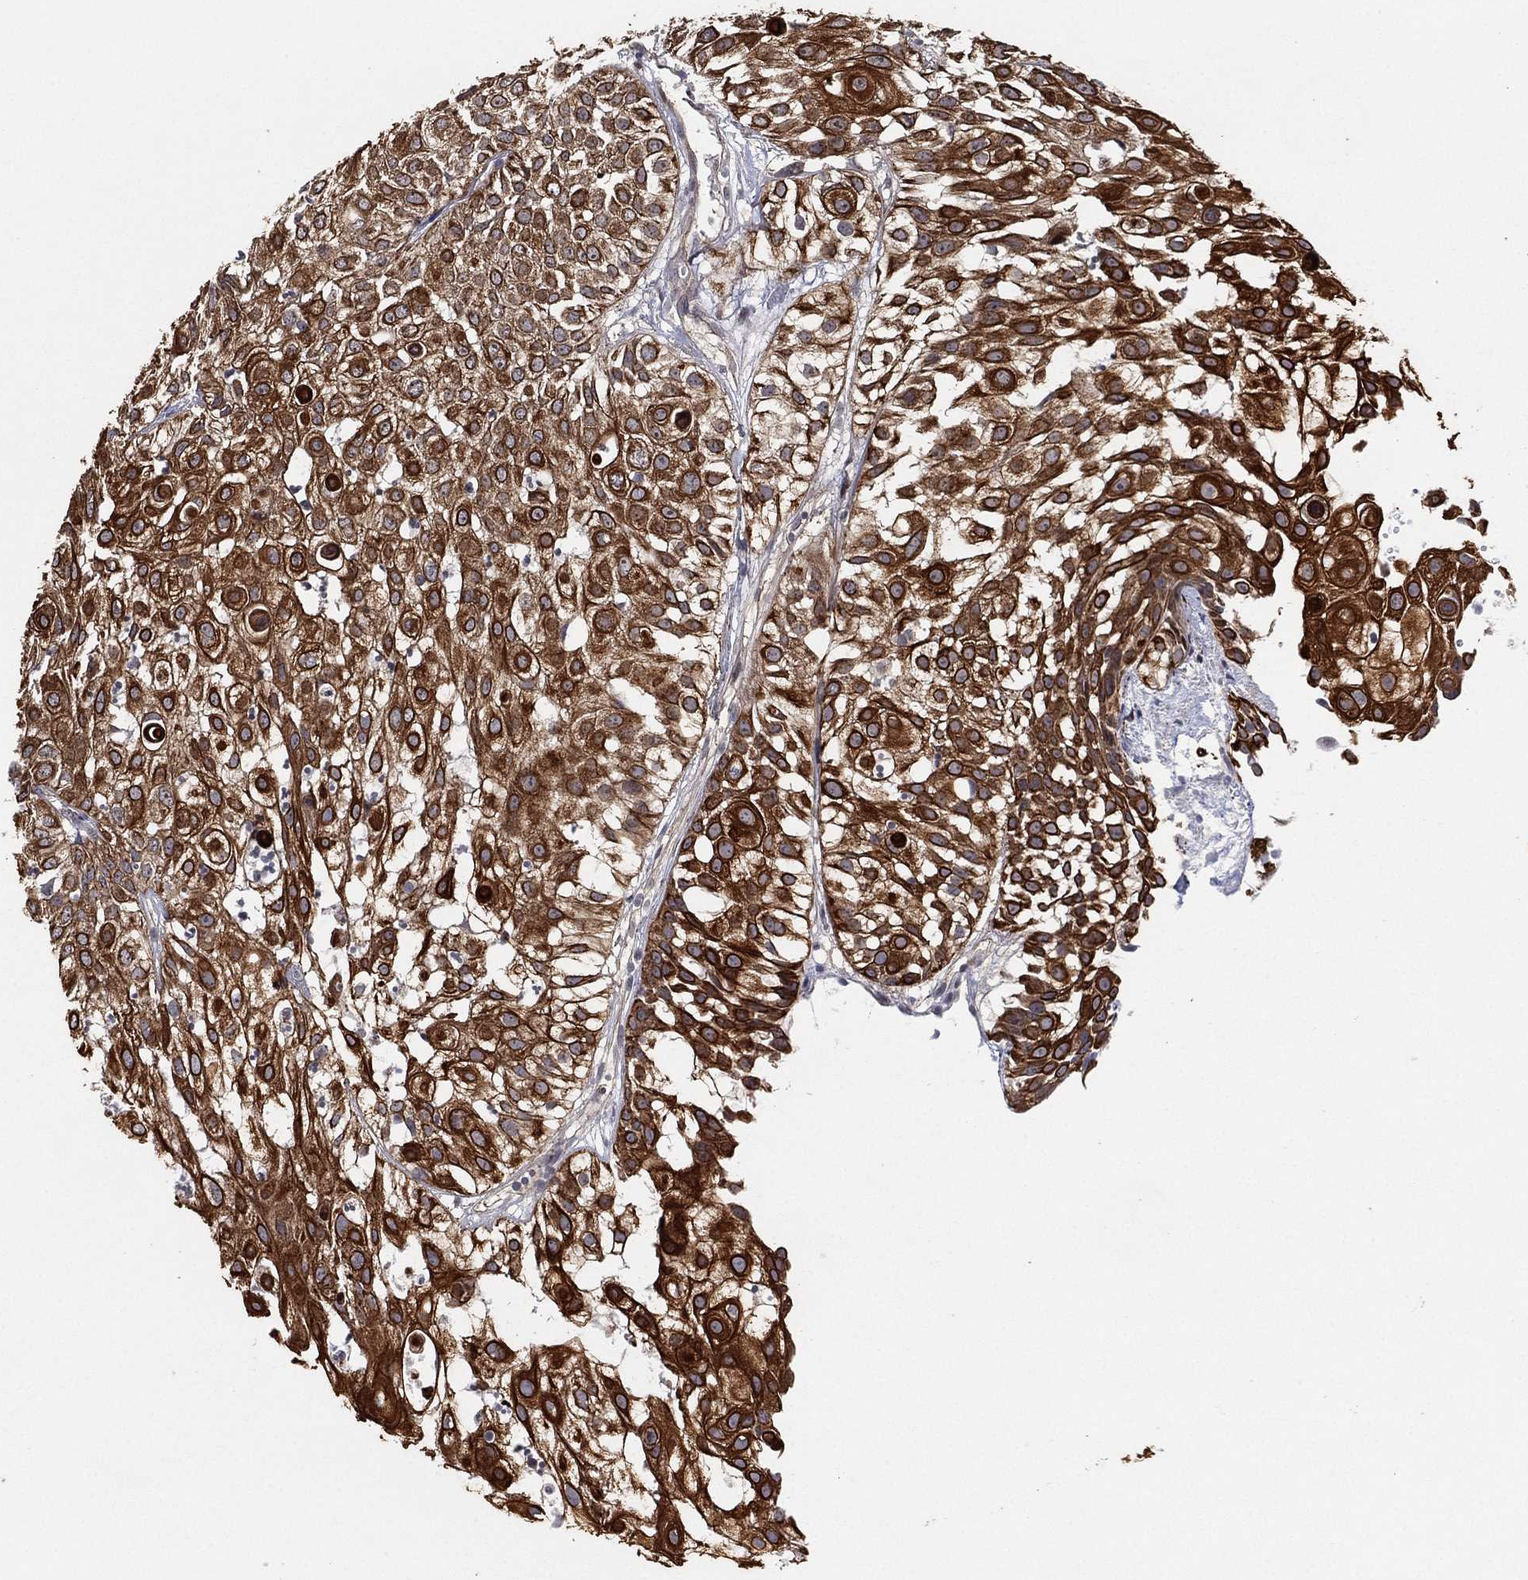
{"staining": {"intensity": "strong", "quantity": ">75%", "location": "cytoplasmic/membranous"}, "tissue": "urothelial cancer", "cell_type": "Tumor cells", "image_type": "cancer", "snomed": [{"axis": "morphology", "description": "Urothelial carcinoma, High grade"}, {"axis": "topography", "description": "Urinary bladder"}], "caption": "Urothelial cancer tissue demonstrates strong cytoplasmic/membranous expression in approximately >75% of tumor cells", "gene": "TMCO1", "patient": {"sex": "female", "age": 79}}